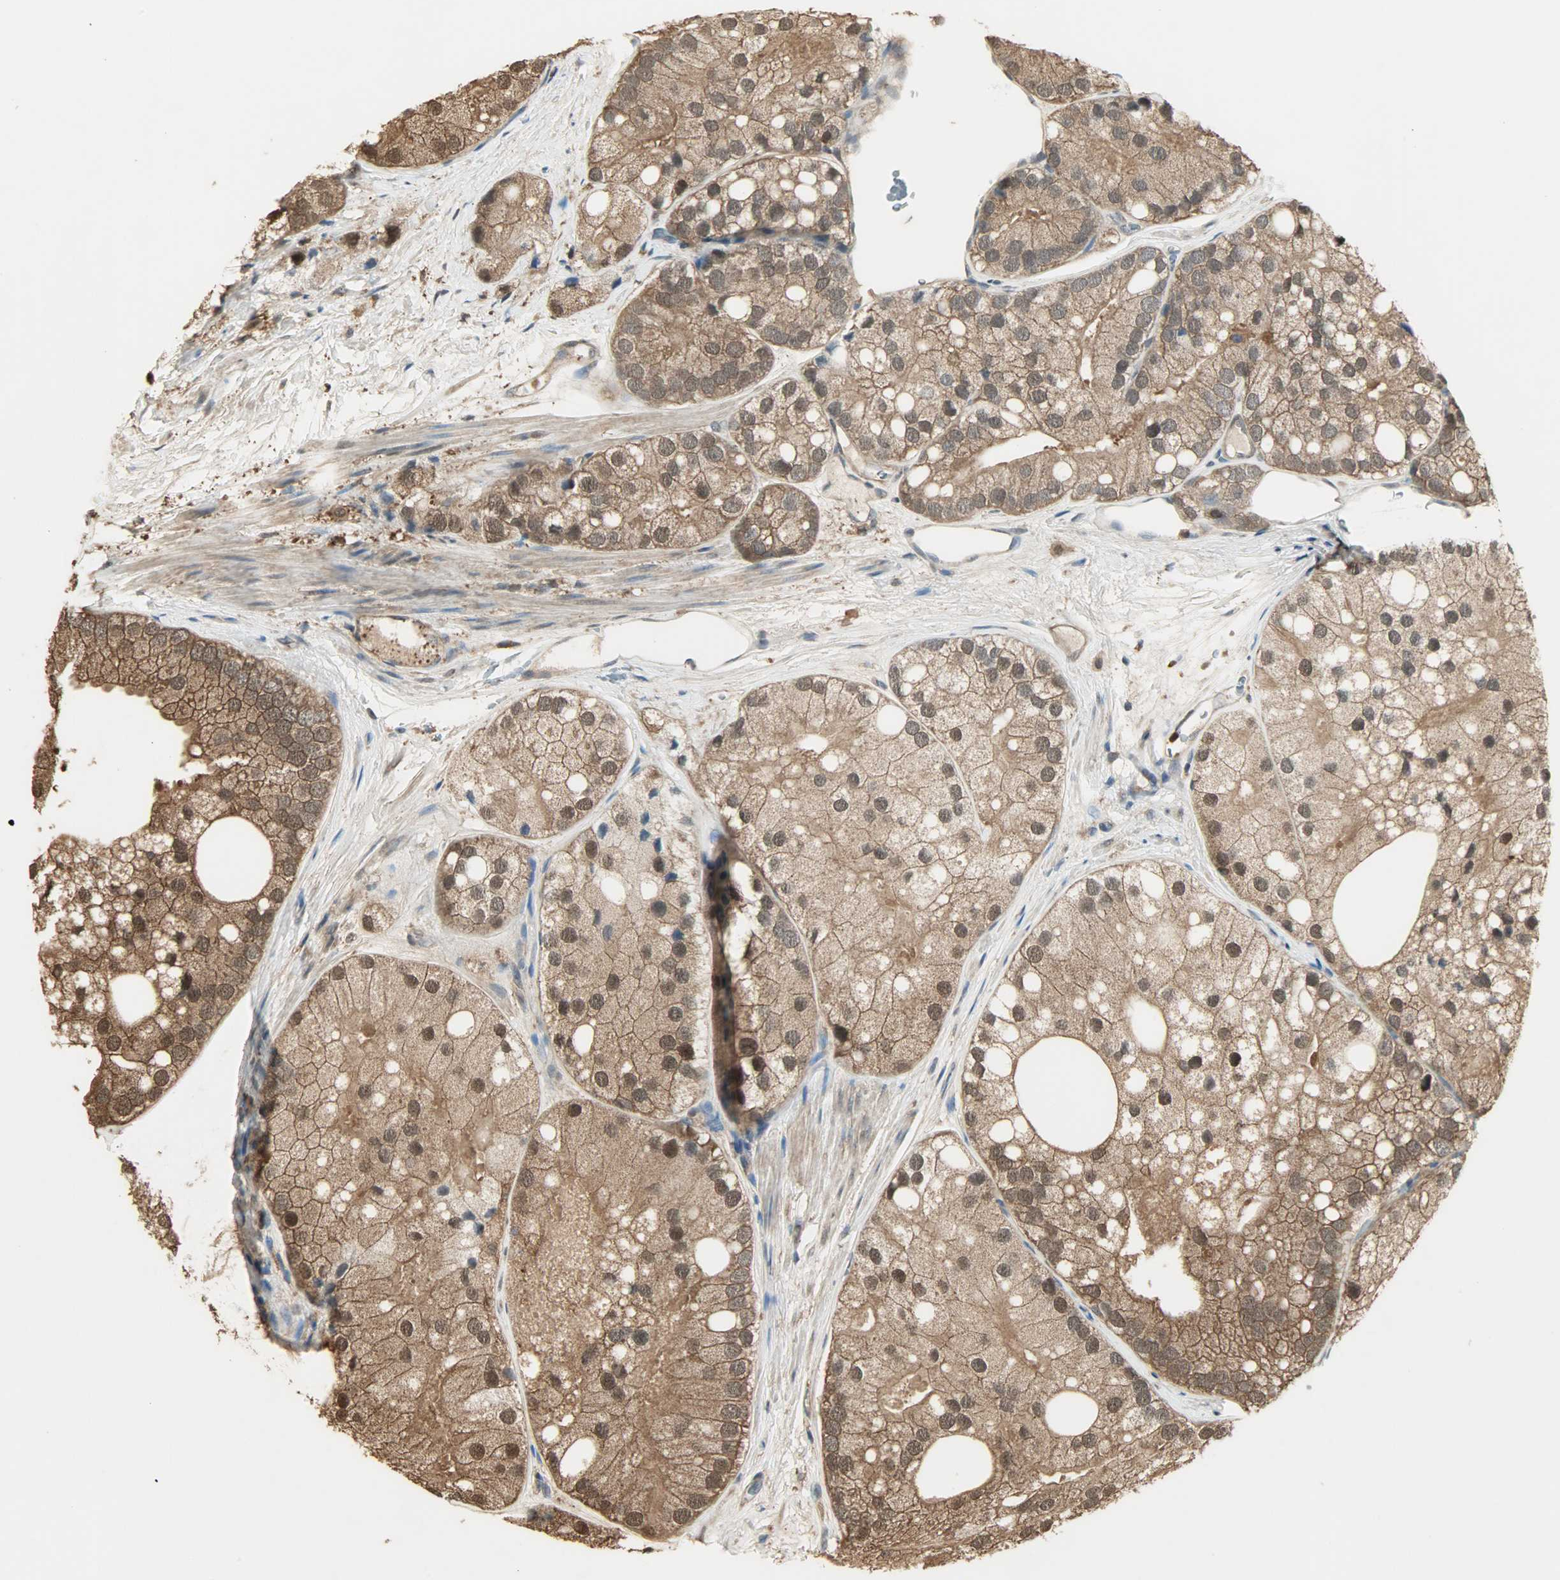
{"staining": {"intensity": "moderate", "quantity": ">75%", "location": "cytoplasmic/membranous,nuclear"}, "tissue": "prostate cancer", "cell_type": "Tumor cells", "image_type": "cancer", "snomed": [{"axis": "morphology", "description": "Adenocarcinoma, Low grade"}, {"axis": "topography", "description": "Prostate"}], "caption": "The image shows a brown stain indicating the presence of a protein in the cytoplasmic/membranous and nuclear of tumor cells in adenocarcinoma (low-grade) (prostate).", "gene": "YWHAZ", "patient": {"sex": "male", "age": 69}}